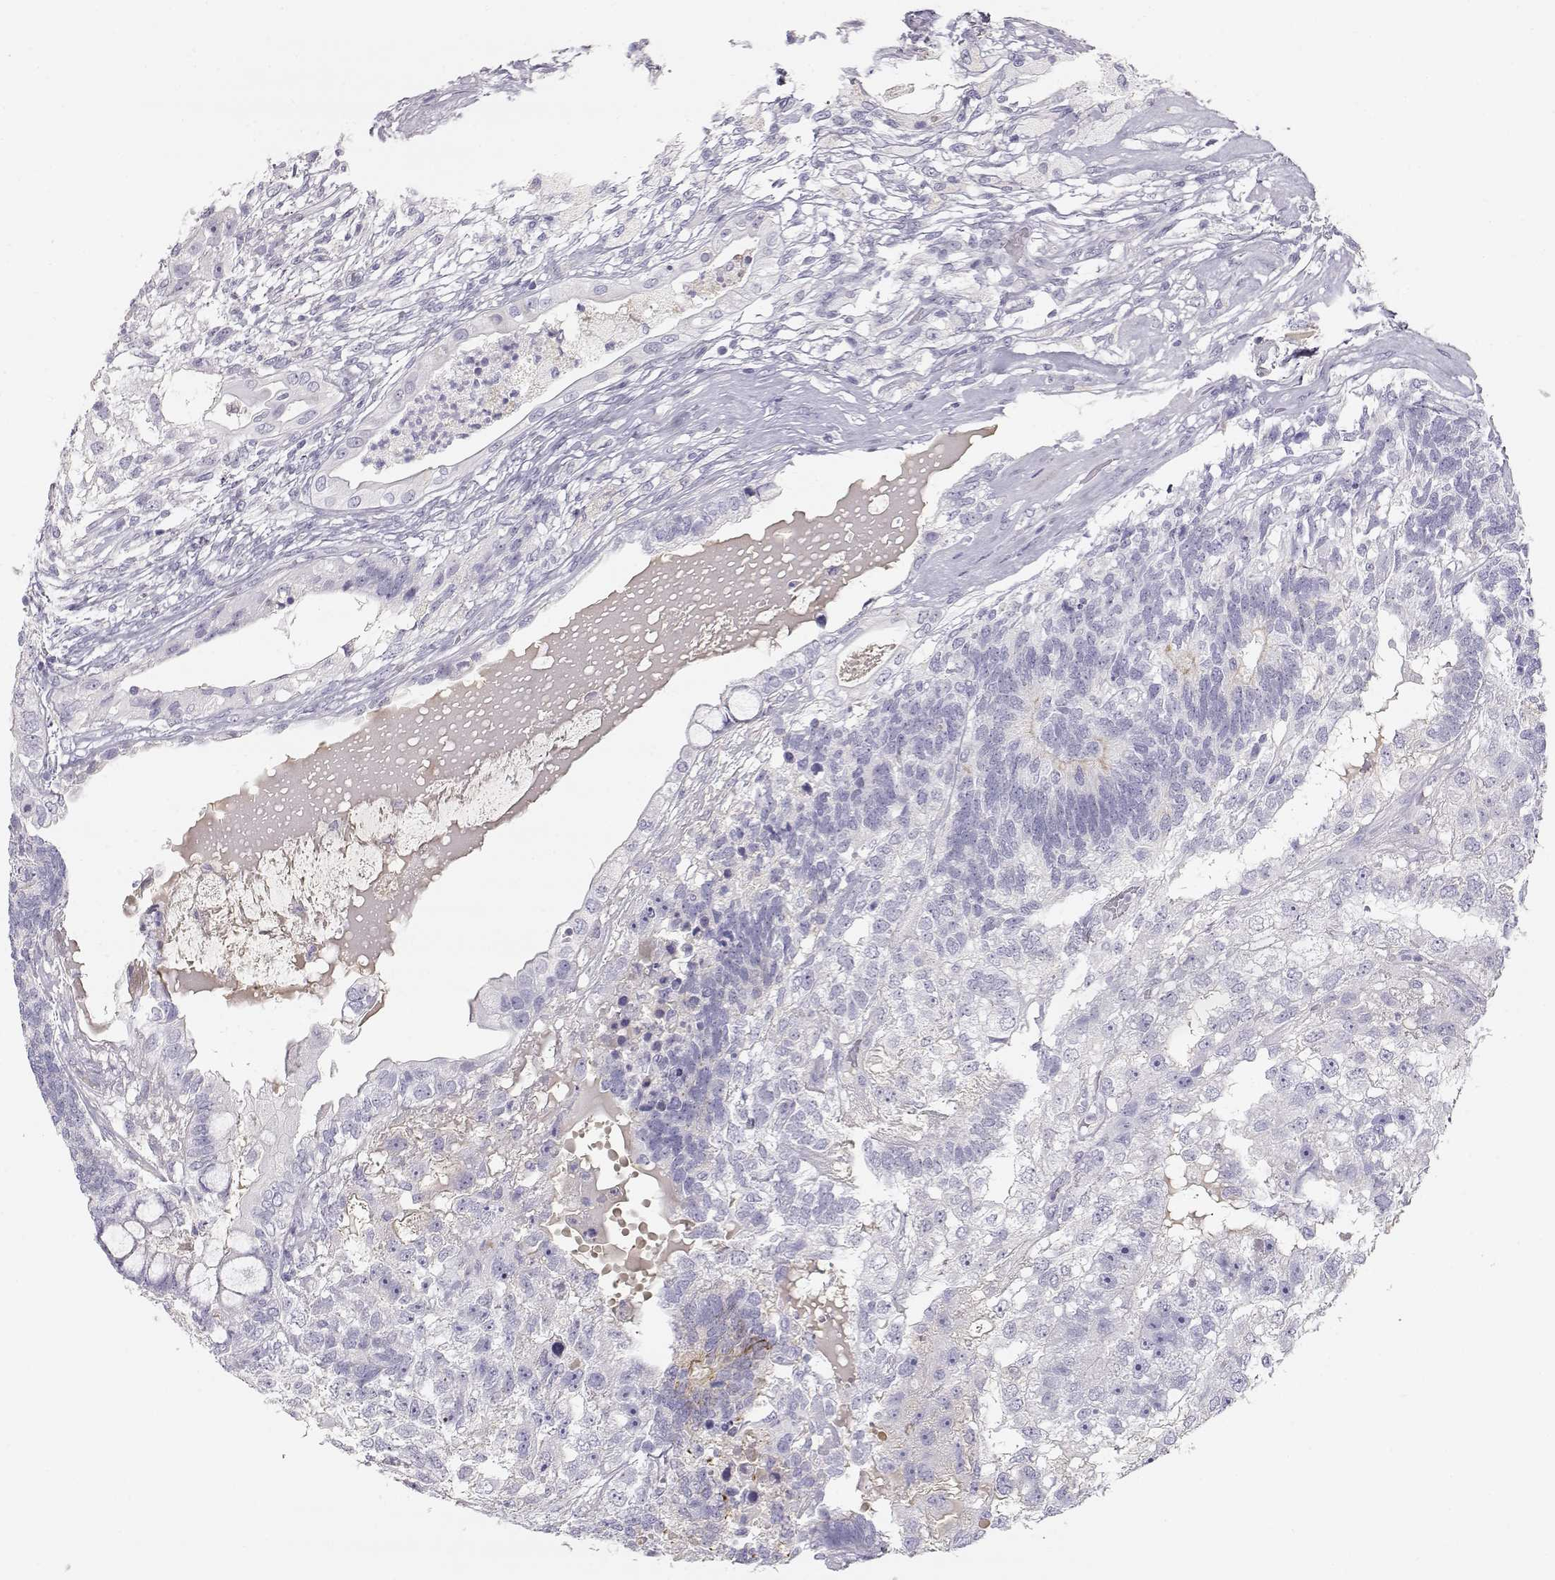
{"staining": {"intensity": "negative", "quantity": "none", "location": "none"}, "tissue": "testis cancer", "cell_type": "Tumor cells", "image_type": "cancer", "snomed": [{"axis": "morphology", "description": "Seminoma, NOS"}, {"axis": "morphology", "description": "Carcinoma, Embryonal, NOS"}, {"axis": "topography", "description": "Testis"}], "caption": "This is an immunohistochemistry (IHC) photomicrograph of human testis cancer (seminoma). There is no positivity in tumor cells.", "gene": "SLCO6A1", "patient": {"sex": "male", "age": 41}}